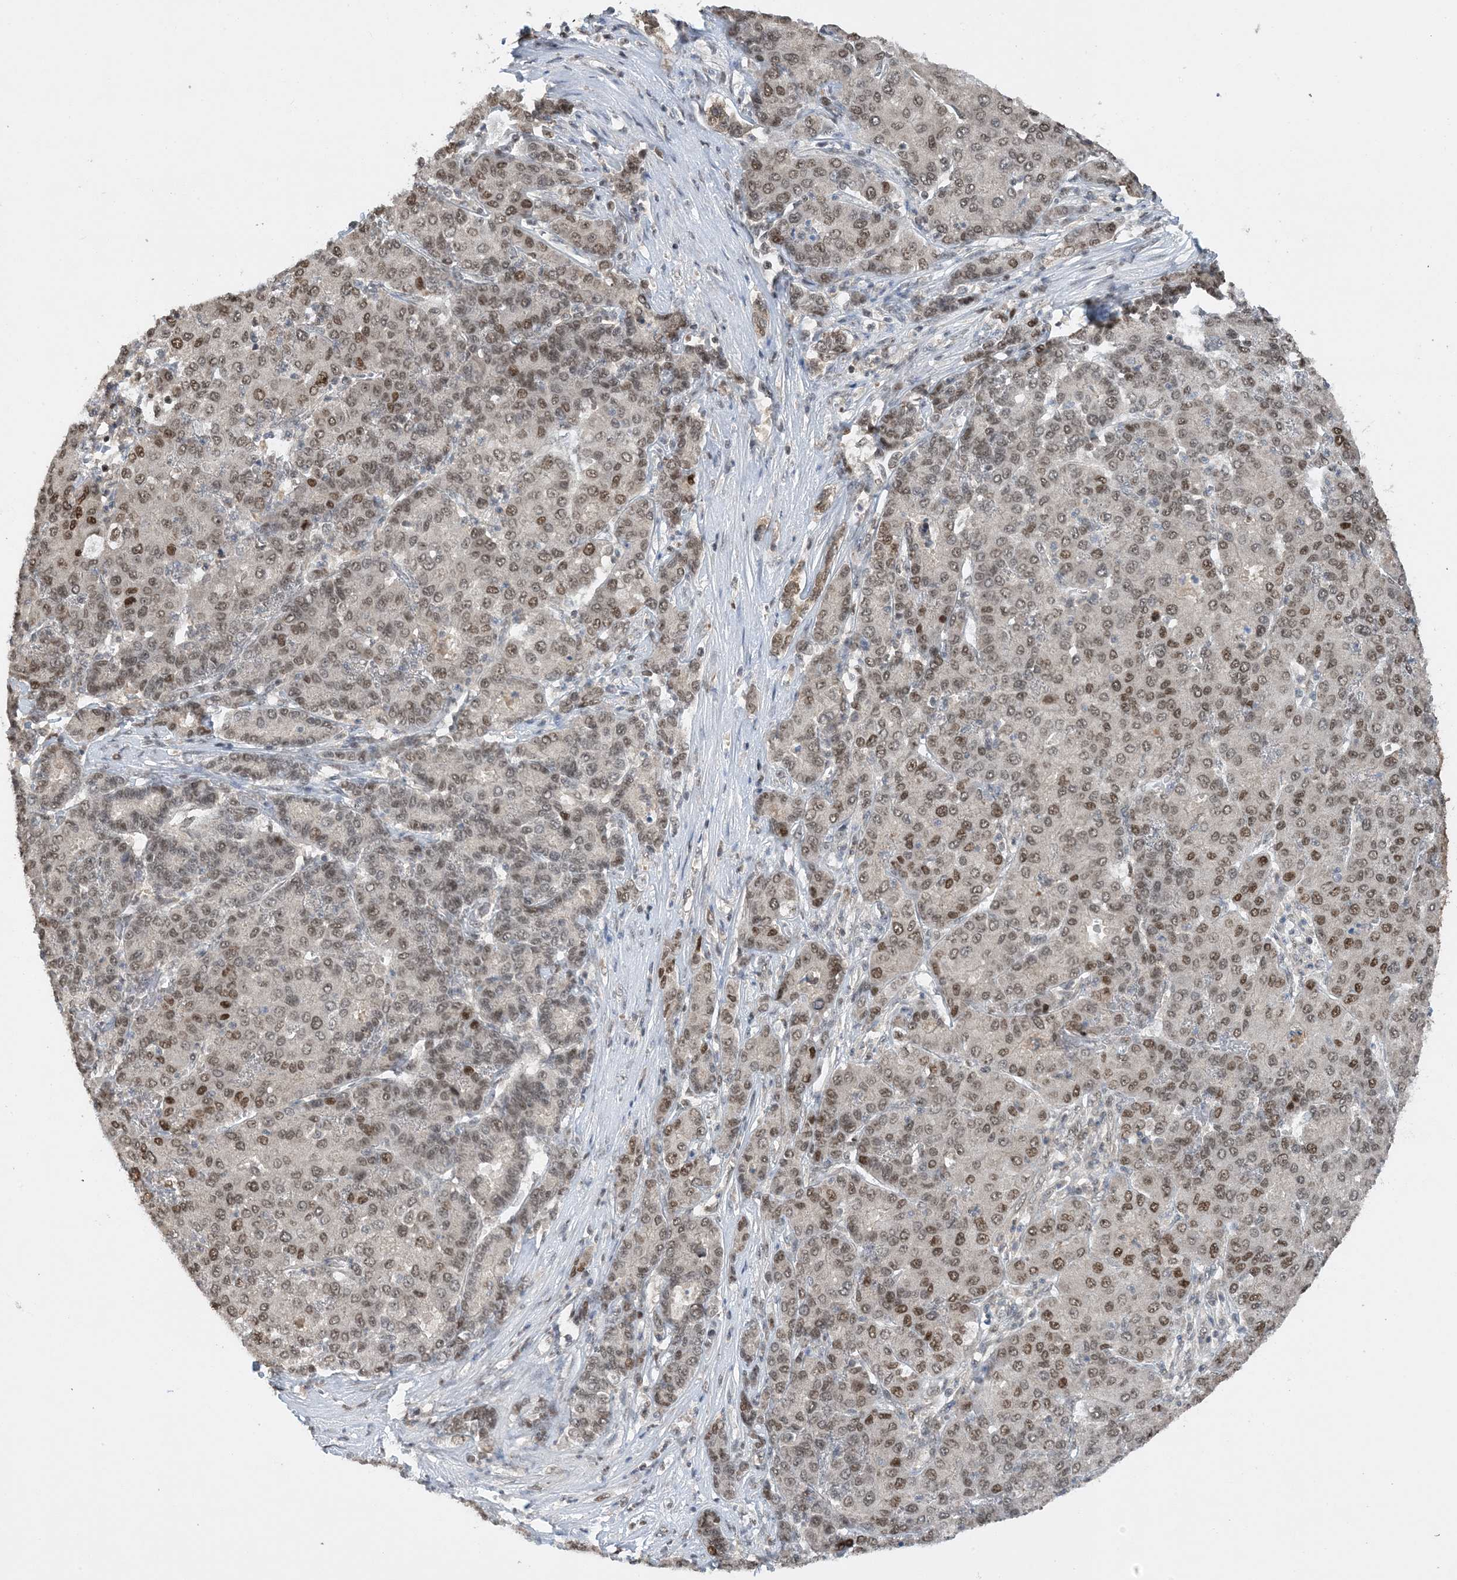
{"staining": {"intensity": "moderate", "quantity": ">75%", "location": "nuclear"}, "tissue": "liver cancer", "cell_type": "Tumor cells", "image_type": "cancer", "snomed": [{"axis": "morphology", "description": "Carcinoma, Hepatocellular, NOS"}, {"axis": "topography", "description": "Liver"}], "caption": "The photomicrograph displays a brown stain indicating the presence of a protein in the nuclear of tumor cells in liver cancer. Nuclei are stained in blue.", "gene": "ACYP2", "patient": {"sex": "male", "age": 65}}